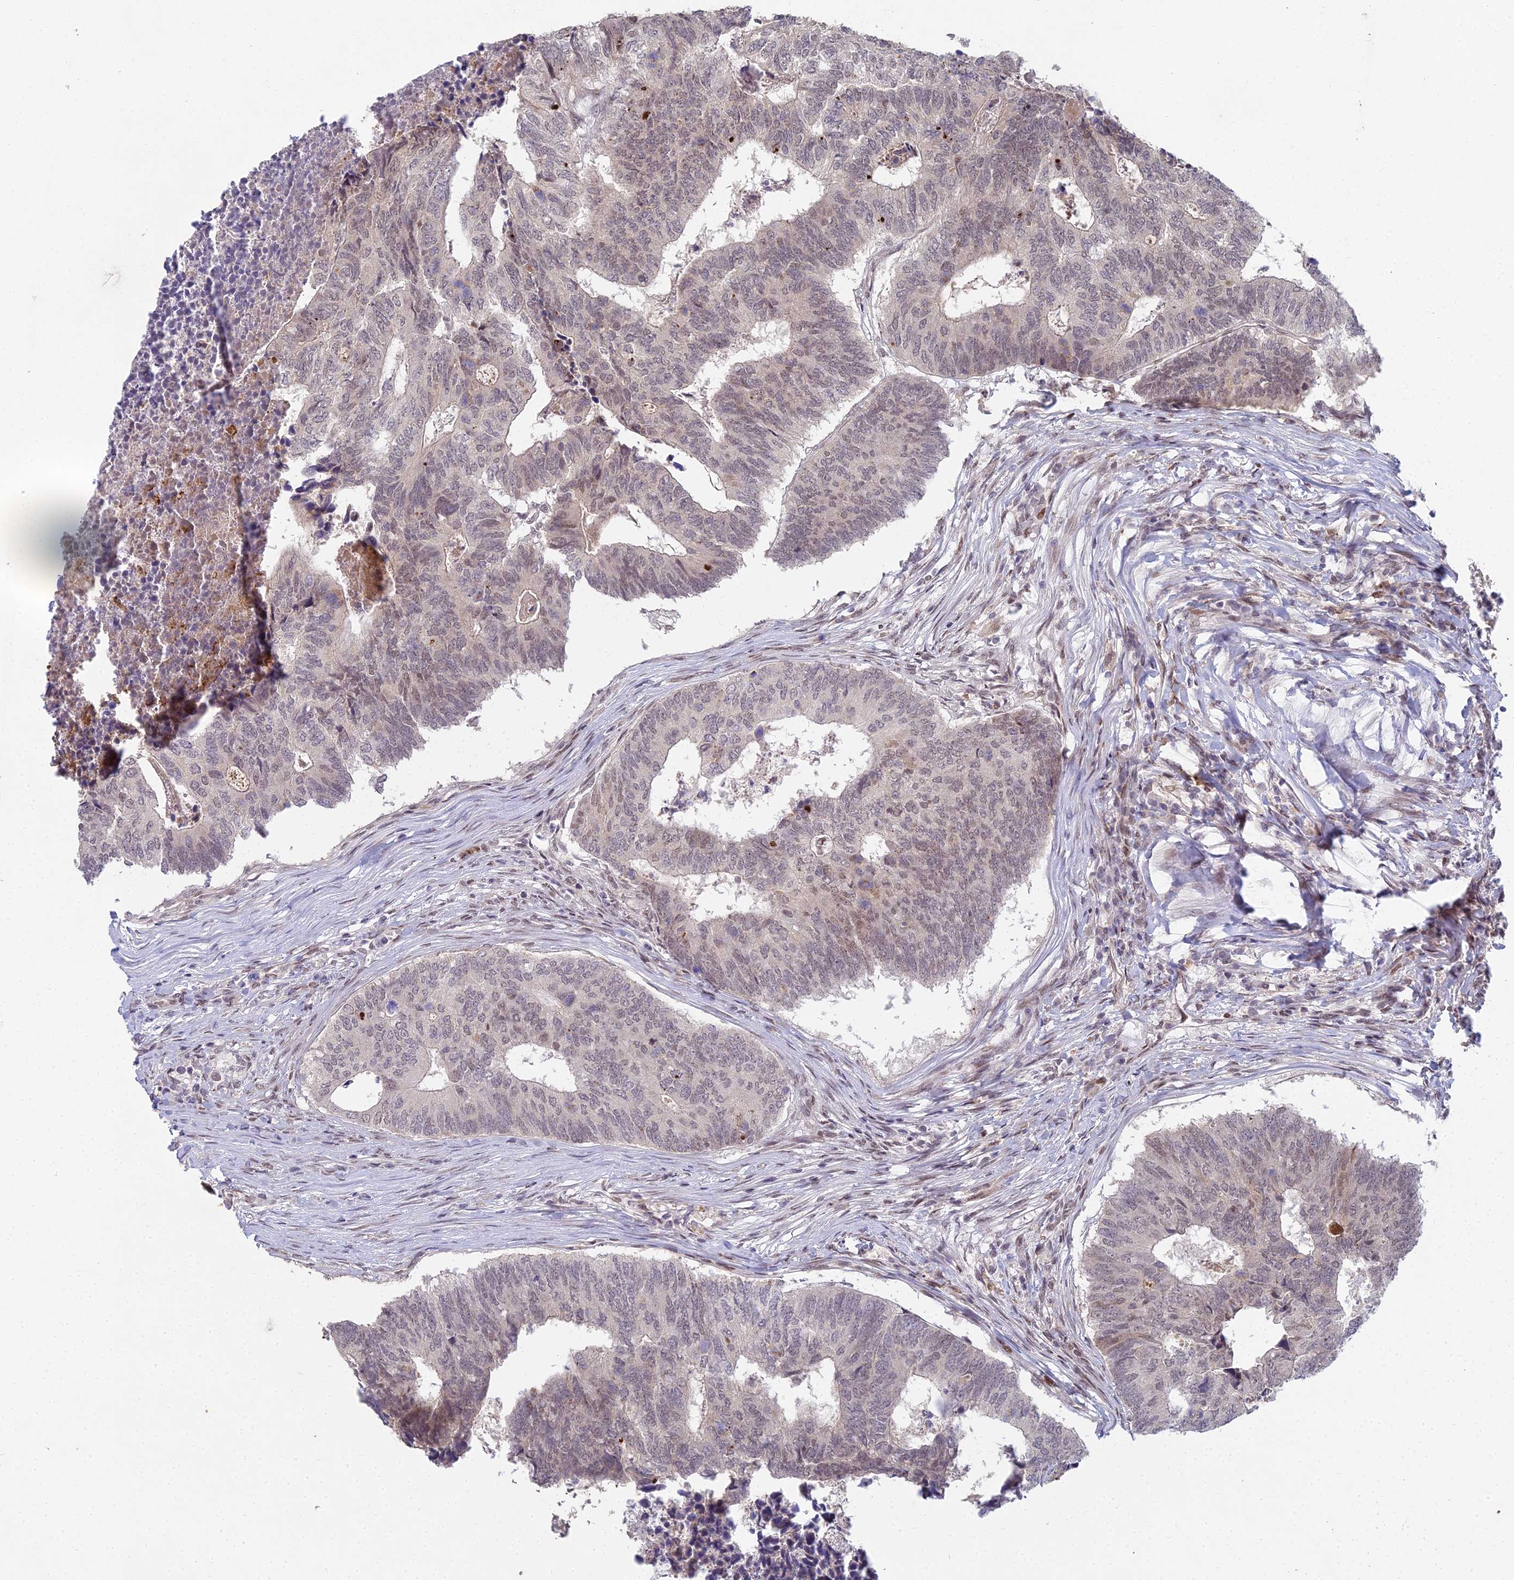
{"staining": {"intensity": "weak", "quantity": "25%-75%", "location": "nuclear"}, "tissue": "colorectal cancer", "cell_type": "Tumor cells", "image_type": "cancer", "snomed": [{"axis": "morphology", "description": "Adenocarcinoma, NOS"}, {"axis": "topography", "description": "Colon"}], "caption": "DAB (3,3'-diaminobenzidine) immunohistochemical staining of adenocarcinoma (colorectal) displays weak nuclear protein positivity in about 25%-75% of tumor cells.", "gene": "ABHD17A", "patient": {"sex": "female", "age": 67}}